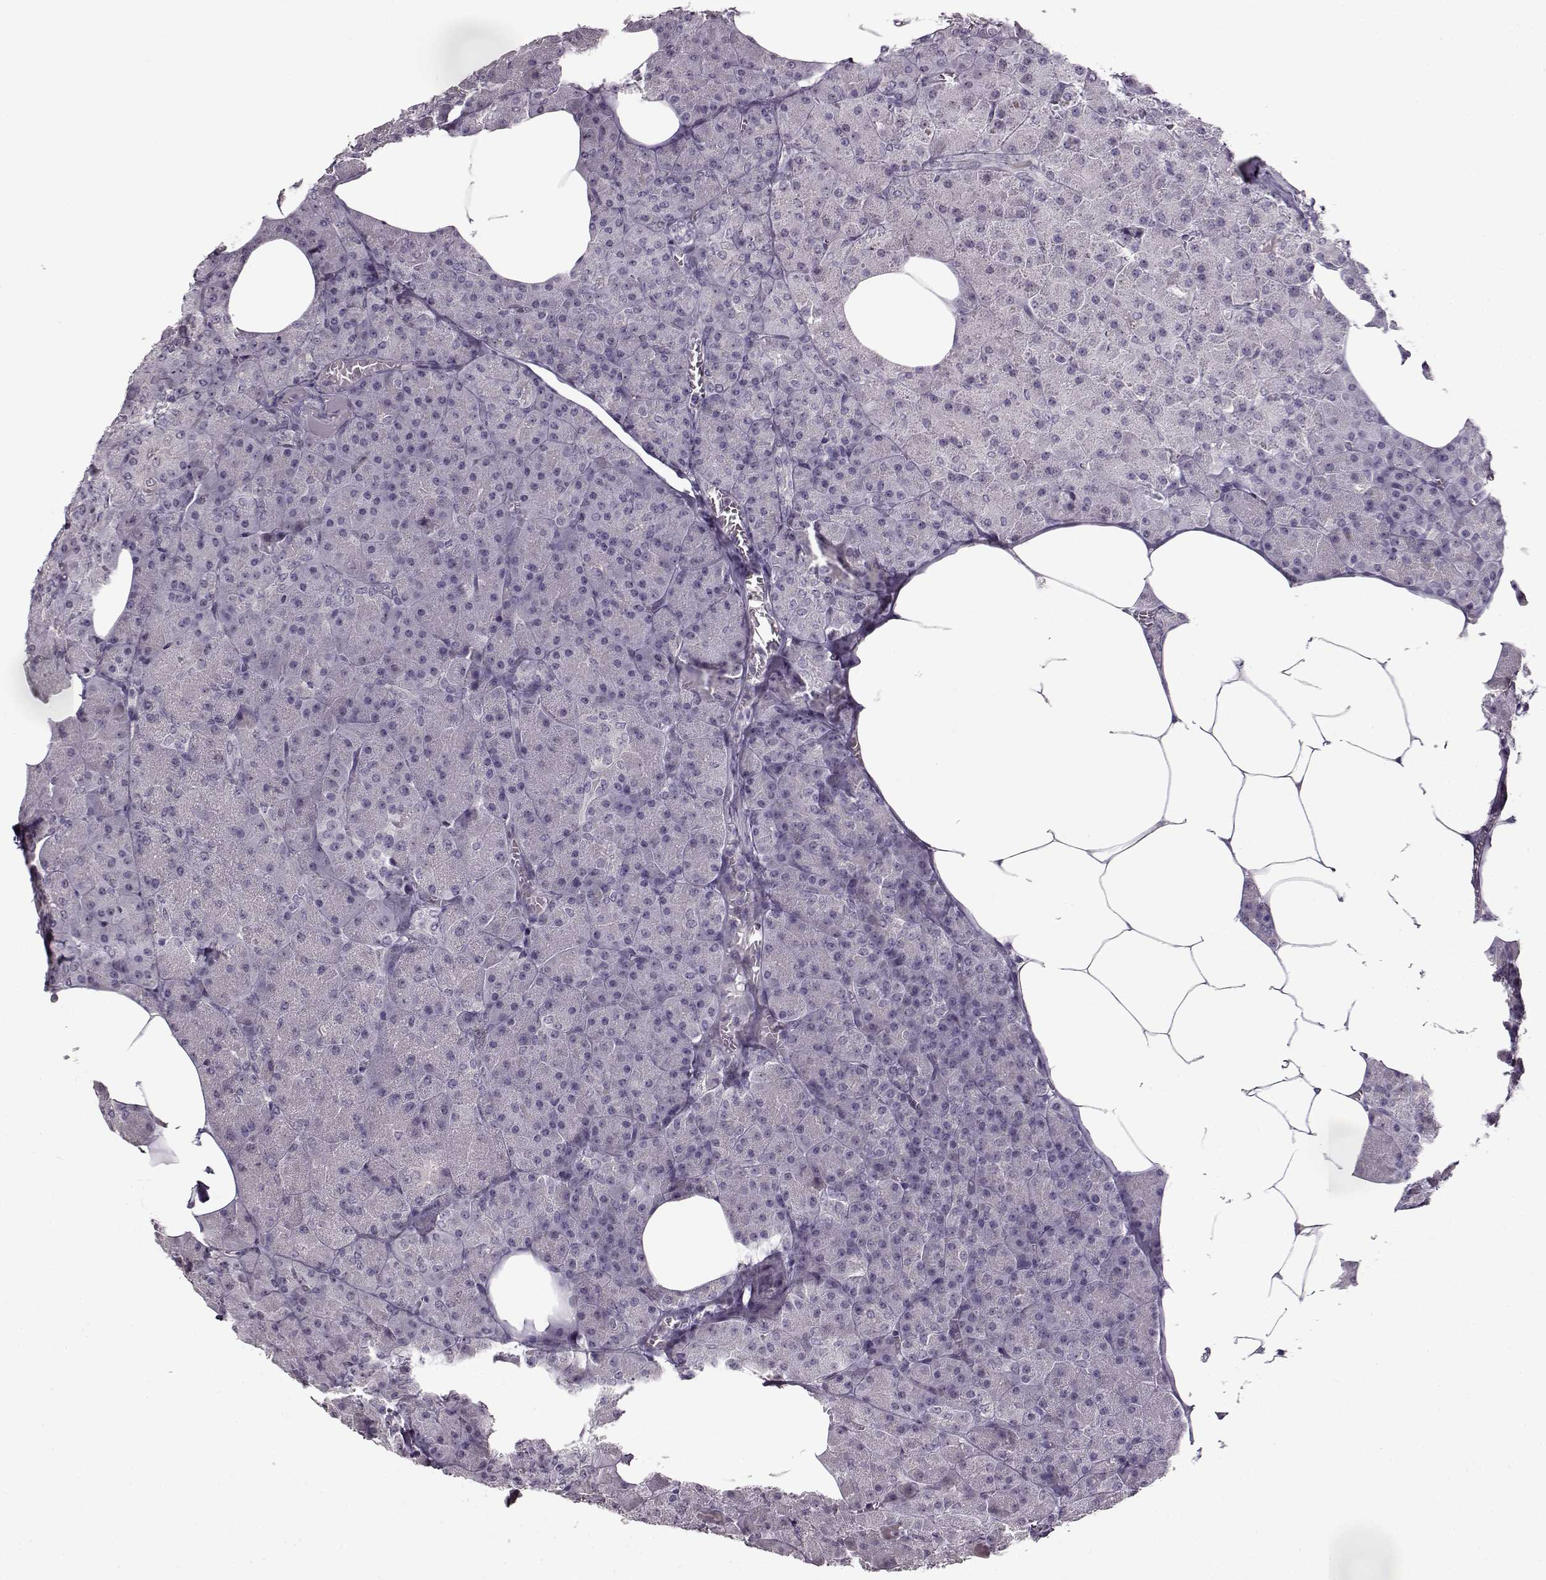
{"staining": {"intensity": "negative", "quantity": "none", "location": "none"}, "tissue": "pancreas", "cell_type": "Exocrine glandular cells", "image_type": "normal", "snomed": [{"axis": "morphology", "description": "Normal tissue, NOS"}, {"axis": "topography", "description": "Pancreas"}], "caption": "DAB (3,3'-diaminobenzidine) immunohistochemical staining of benign pancreas shows no significant expression in exocrine glandular cells. (DAB (3,3'-diaminobenzidine) immunohistochemistry (IHC) with hematoxylin counter stain).", "gene": "FSHB", "patient": {"sex": "female", "age": 45}}